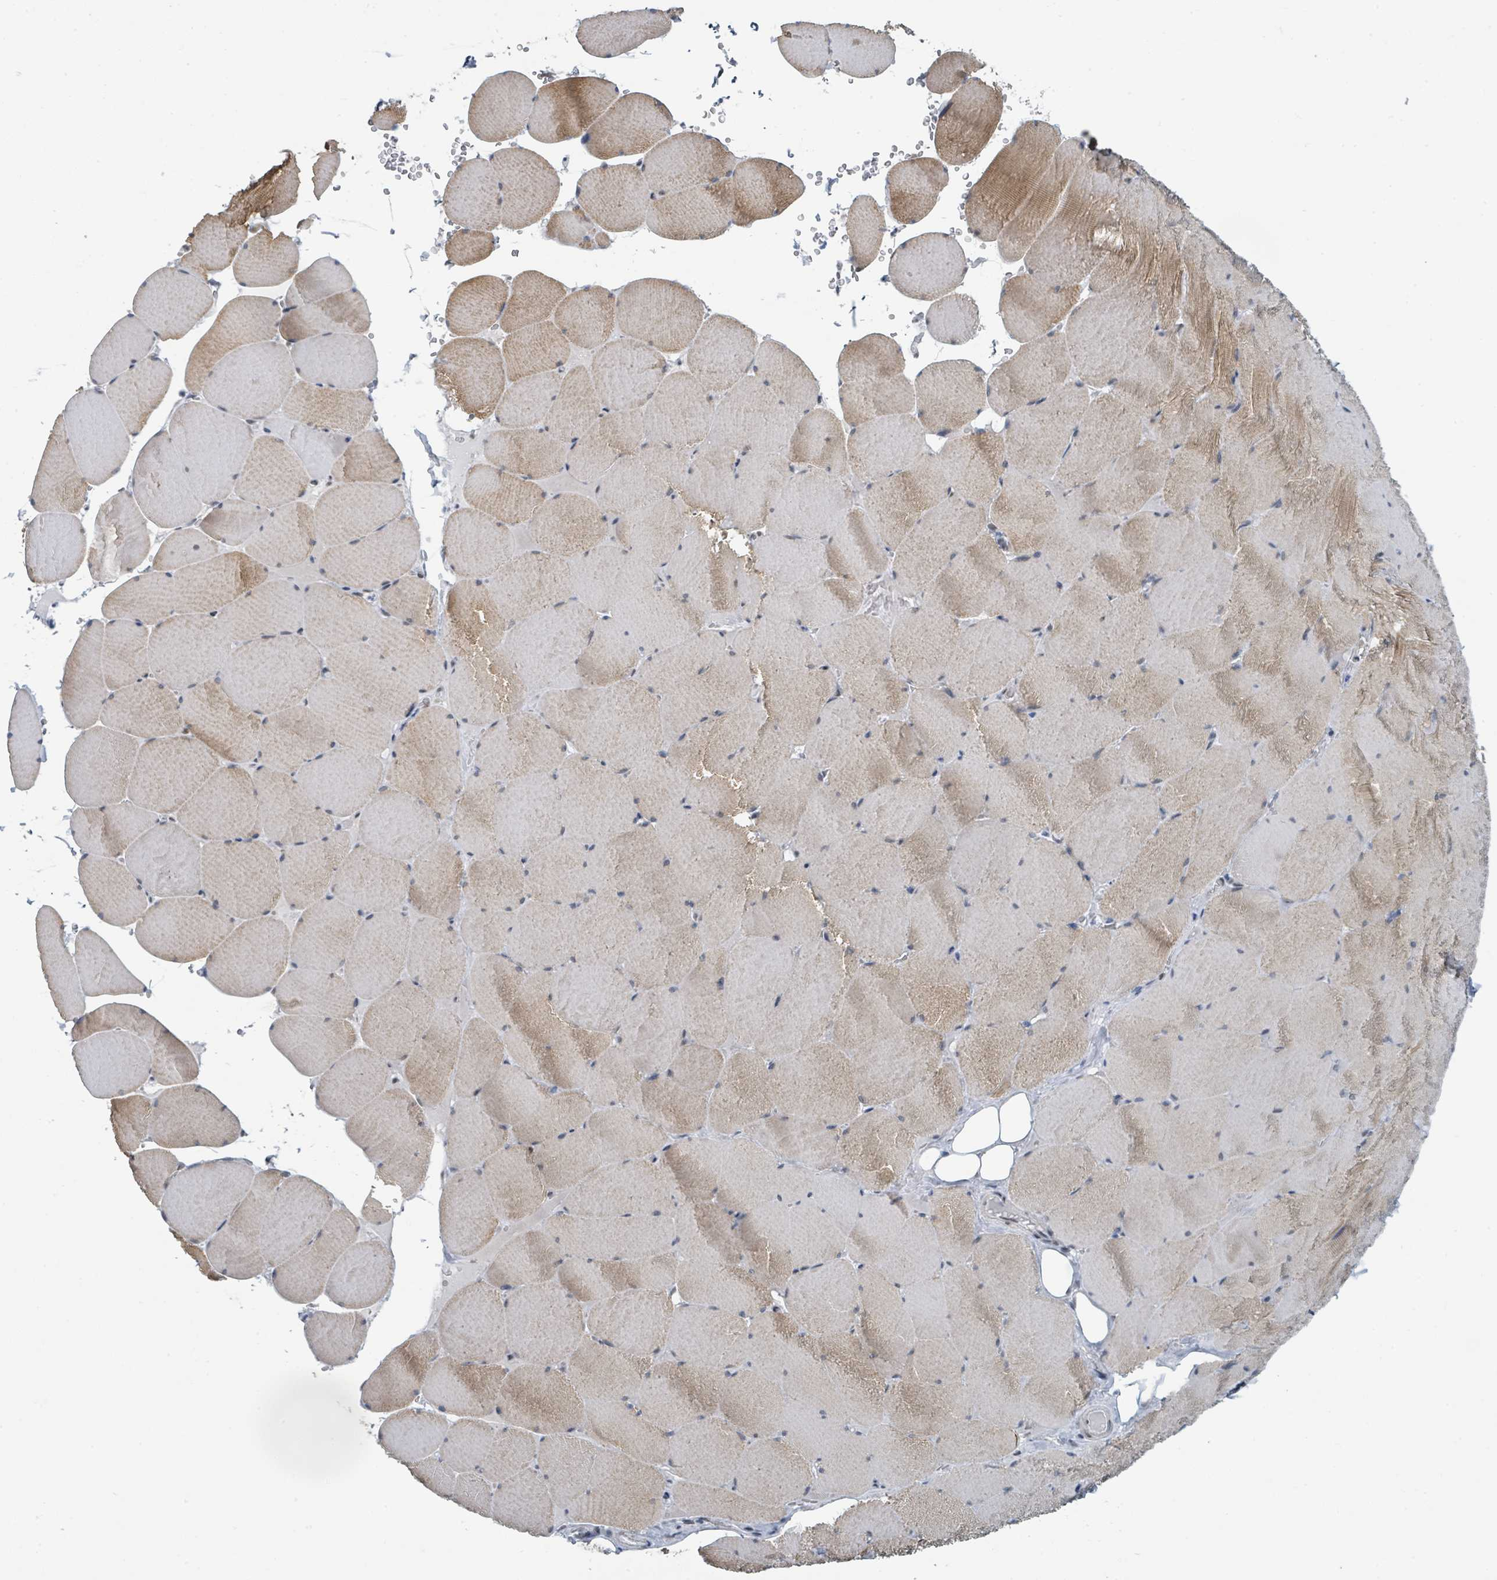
{"staining": {"intensity": "moderate", "quantity": "25%-75%", "location": "cytoplasmic/membranous"}, "tissue": "skeletal muscle", "cell_type": "Myocytes", "image_type": "normal", "snomed": [{"axis": "morphology", "description": "Normal tissue, NOS"}, {"axis": "topography", "description": "Skeletal muscle"}, {"axis": "topography", "description": "Head-Neck"}], "caption": "Myocytes demonstrate medium levels of moderate cytoplasmic/membranous staining in approximately 25%-75% of cells in unremarkable skeletal muscle.", "gene": "EHMT2", "patient": {"sex": "male", "age": 66}}